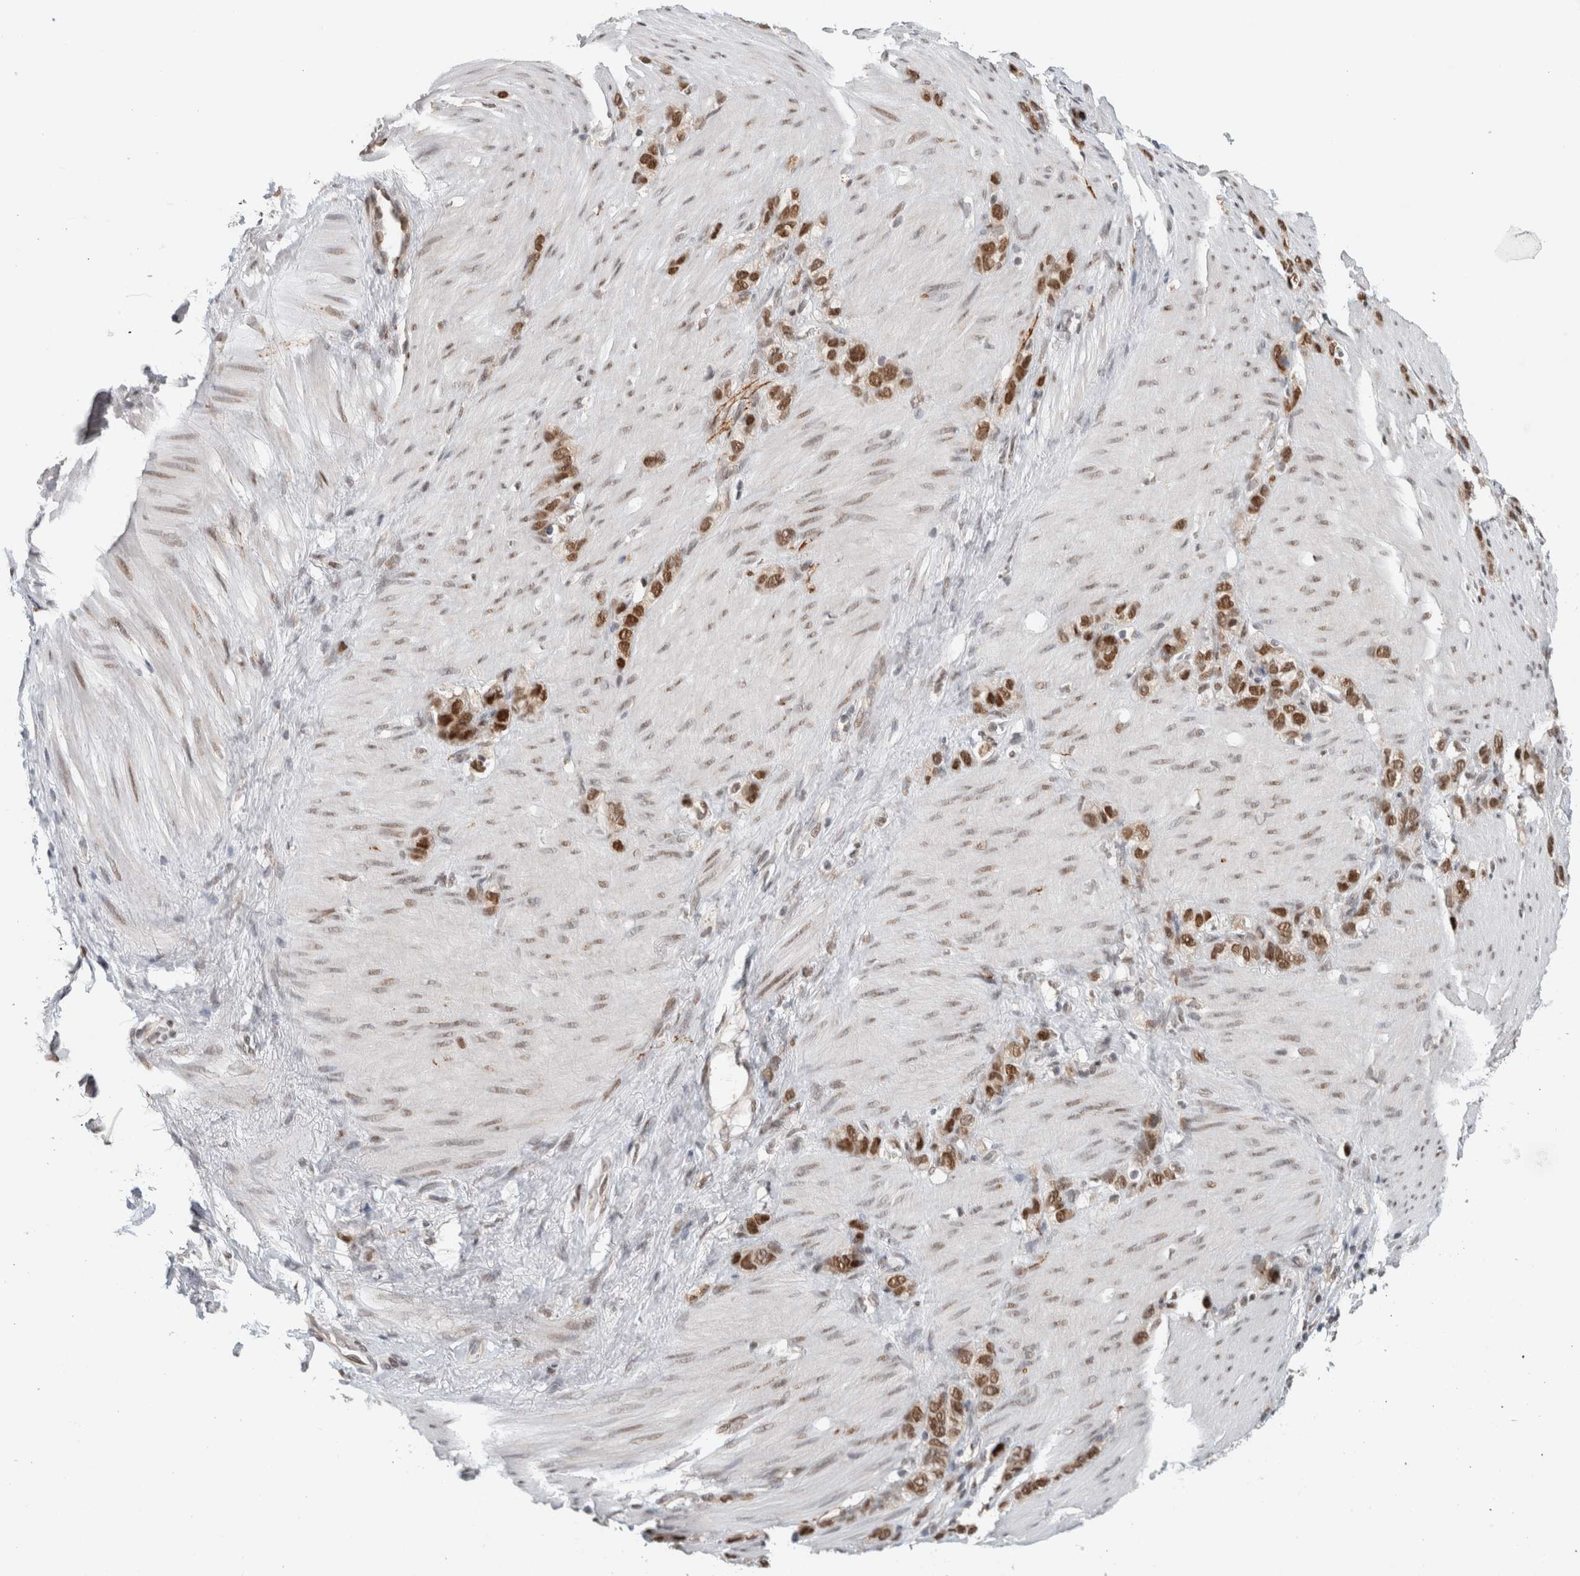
{"staining": {"intensity": "moderate", "quantity": ">75%", "location": "nuclear"}, "tissue": "stomach cancer", "cell_type": "Tumor cells", "image_type": "cancer", "snomed": [{"axis": "morphology", "description": "Normal tissue, NOS"}, {"axis": "morphology", "description": "Adenocarcinoma, NOS"}, {"axis": "morphology", "description": "Adenocarcinoma, High grade"}, {"axis": "topography", "description": "Stomach, upper"}, {"axis": "topography", "description": "Stomach"}], "caption": "A medium amount of moderate nuclear staining is present in approximately >75% of tumor cells in stomach cancer (adenocarcinoma) tissue.", "gene": "HNRNPR", "patient": {"sex": "female", "age": 65}}